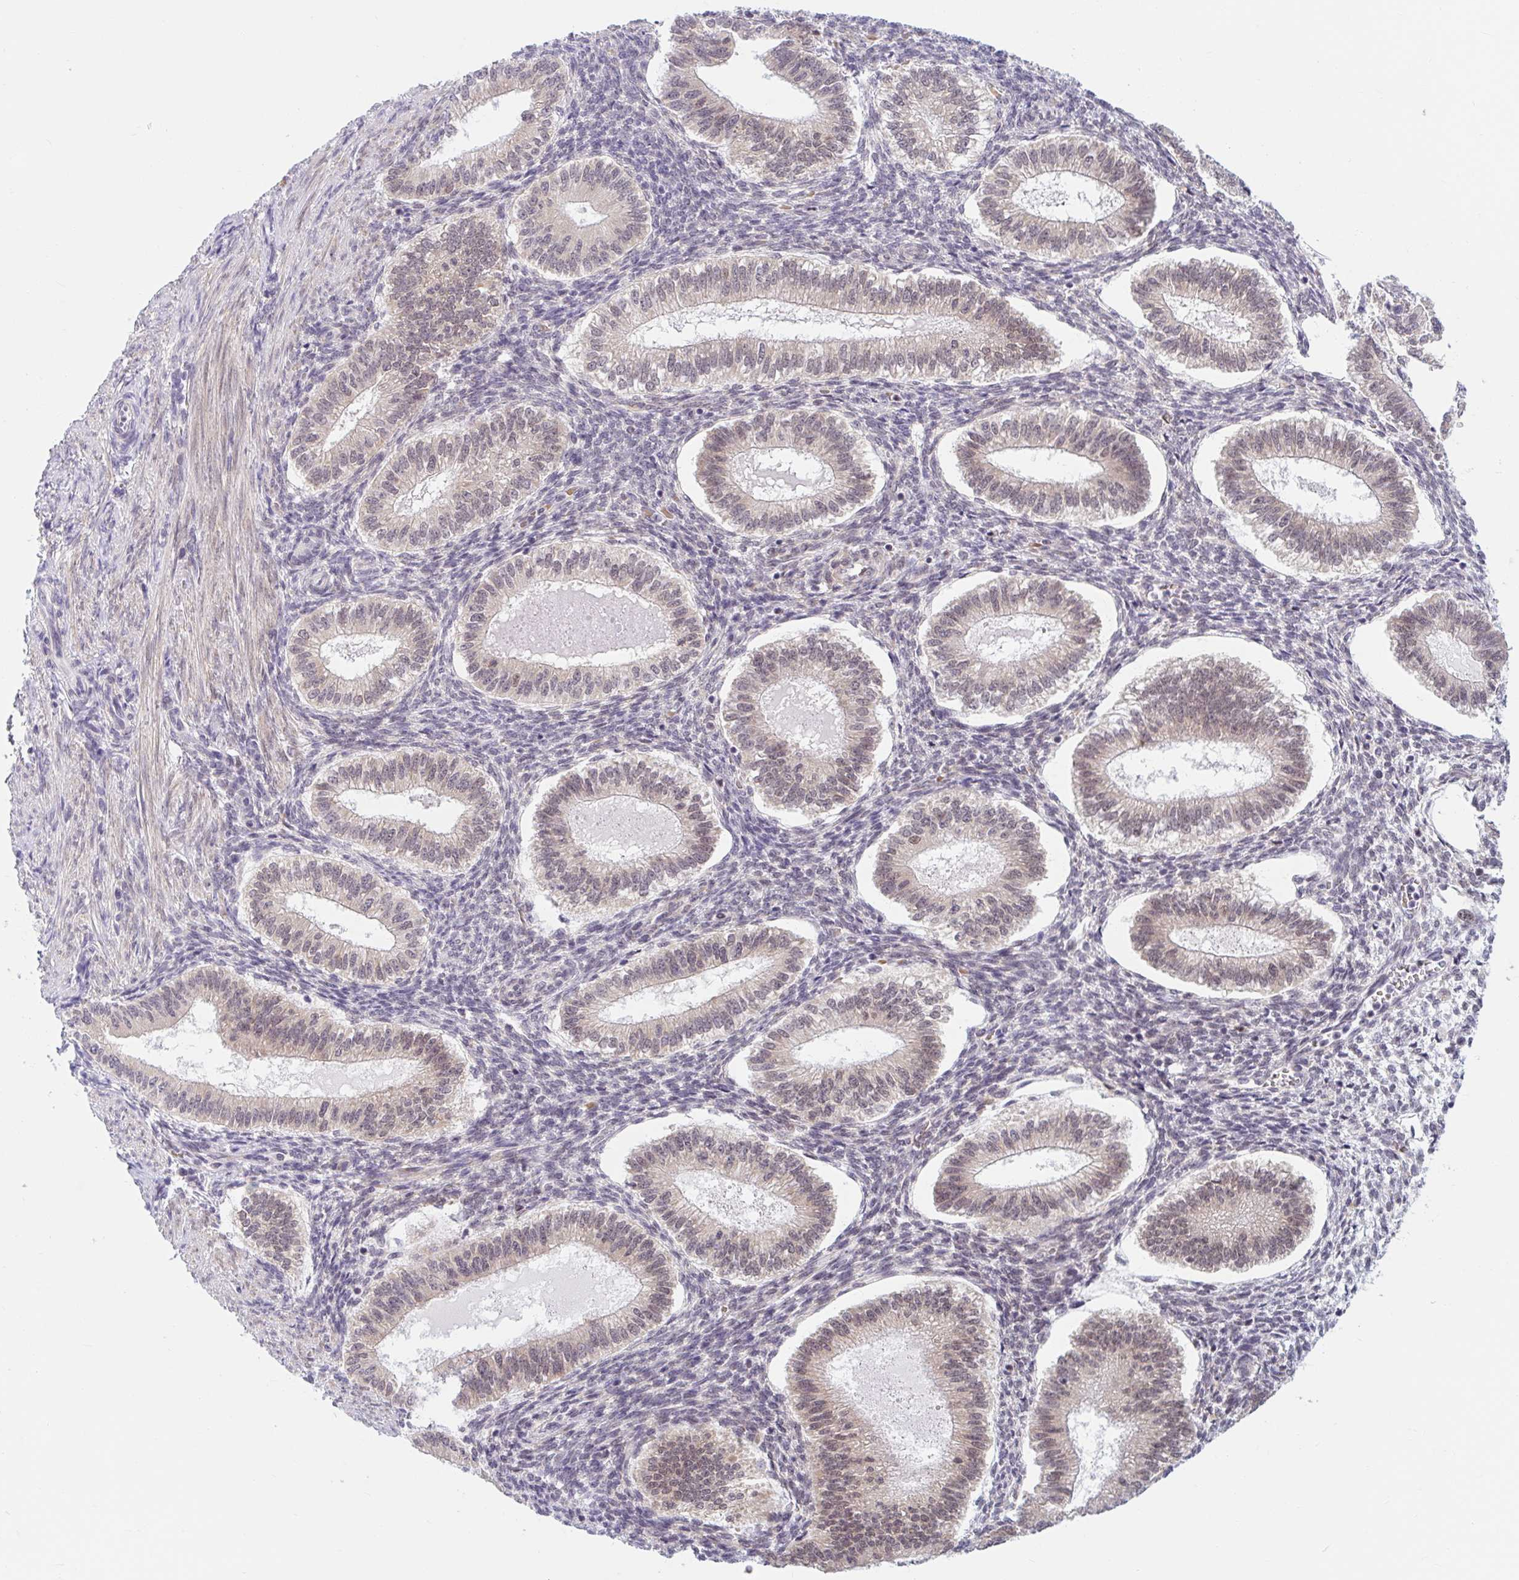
{"staining": {"intensity": "weak", "quantity": "25%-75%", "location": "nuclear"}, "tissue": "endometrium", "cell_type": "Cells in endometrial stroma", "image_type": "normal", "snomed": [{"axis": "morphology", "description": "Normal tissue, NOS"}, {"axis": "topography", "description": "Endometrium"}], "caption": "Immunohistochemical staining of normal human endometrium displays low levels of weak nuclear expression in approximately 25%-75% of cells in endometrial stroma.", "gene": "SRSF10", "patient": {"sex": "female", "age": 25}}